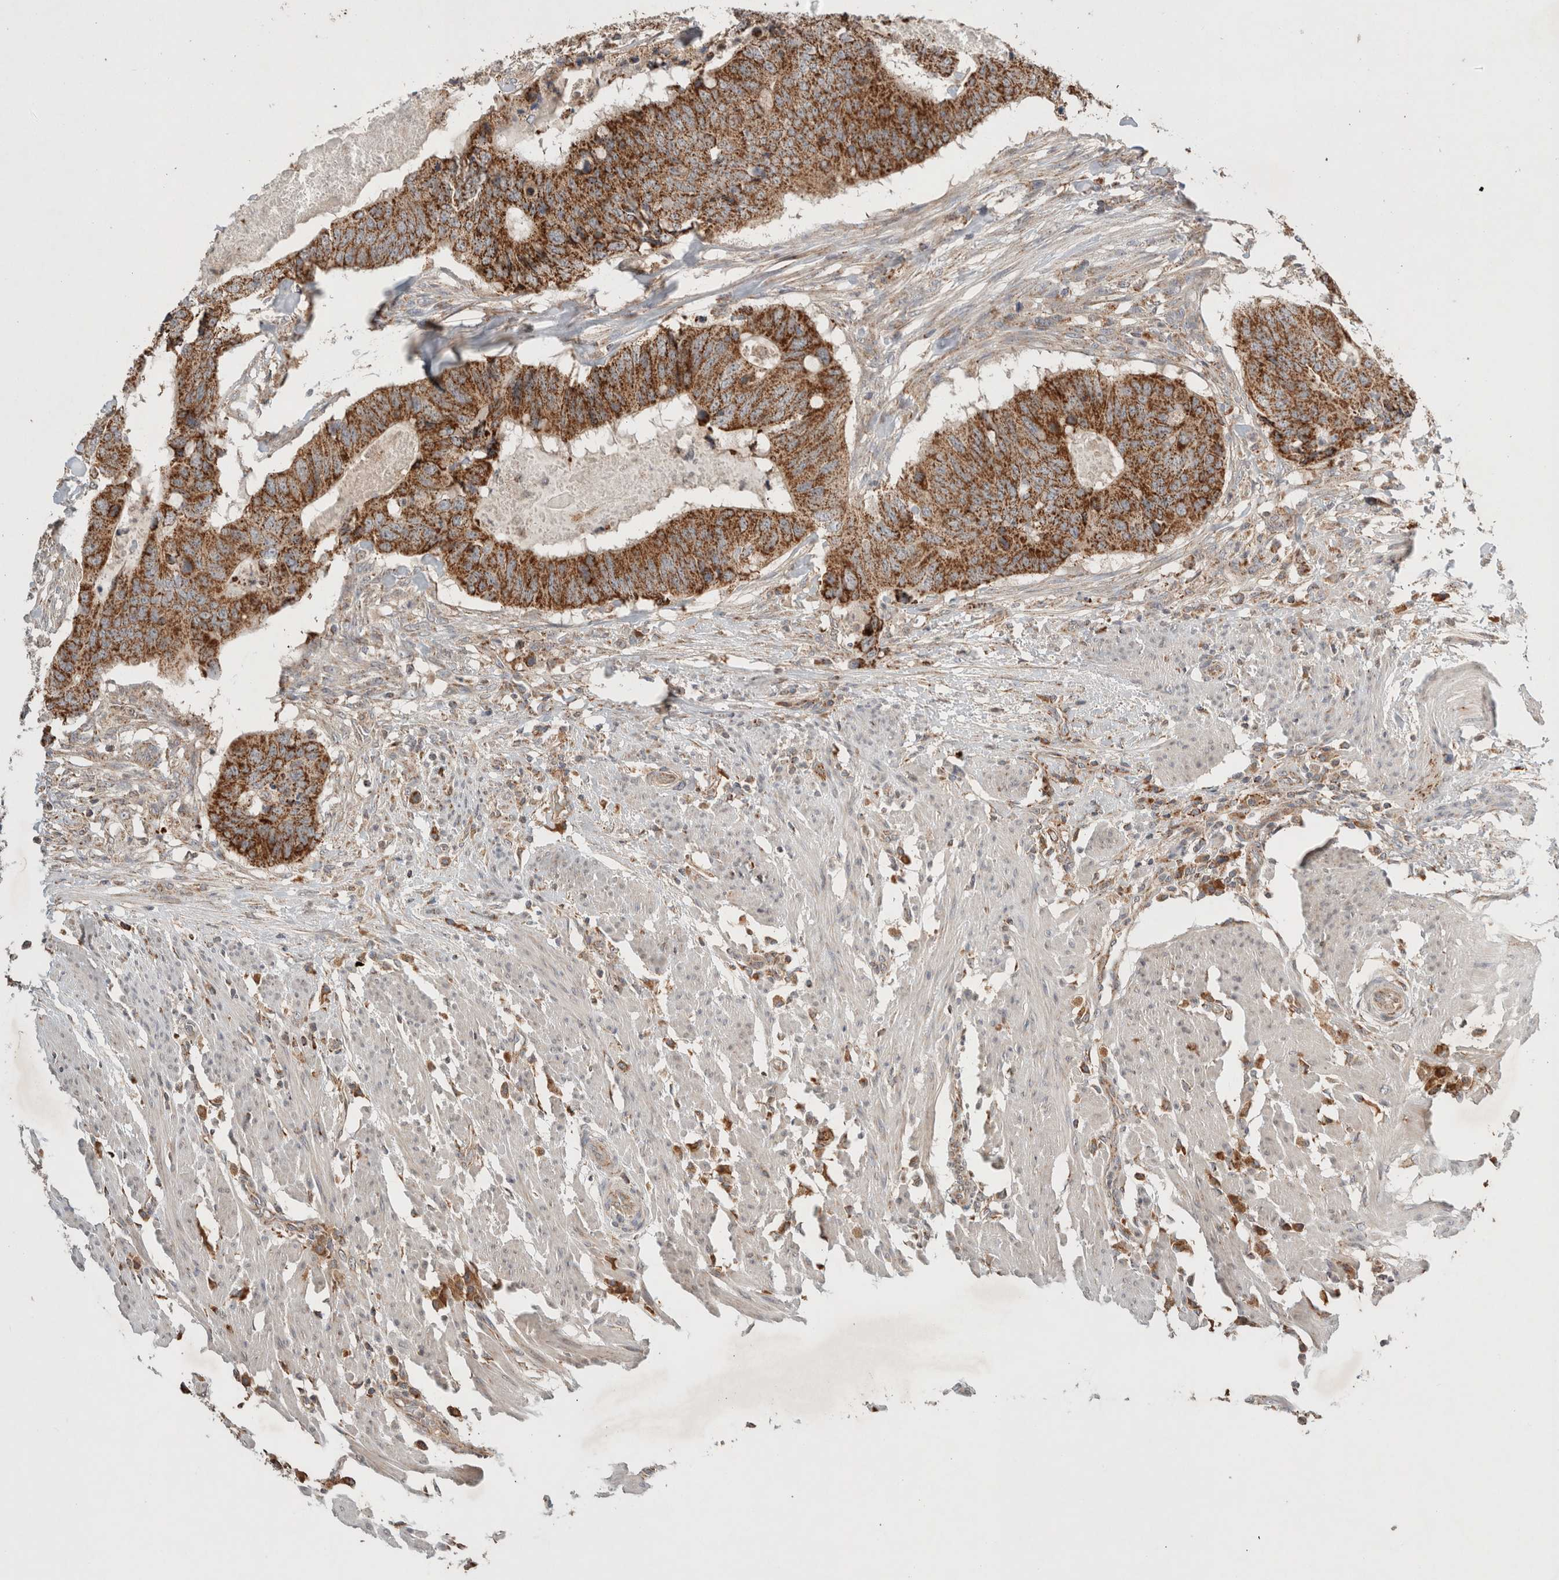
{"staining": {"intensity": "strong", "quantity": ">75%", "location": "cytoplasmic/membranous"}, "tissue": "colorectal cancer", "cell_type": "Tumor cells", "image_type": "cancer", "snomed": [{"axis": "morphology", "description": "Adenocarcinoma, NOS"}, {"axis": "topography", "description": "Colon"}], "caption": "IHC of colorectal adenocarcinoma demonstrates high levels of strong cytoplasmic/membranous positivity in about >75% of tumor cells. The staining was performed using DAB, with brown indicating positive protein expression. Nuclei are stained blue with hematoxylin.", "gene": "AMPD1", "patient": {"sex": "male", "age": 56}}